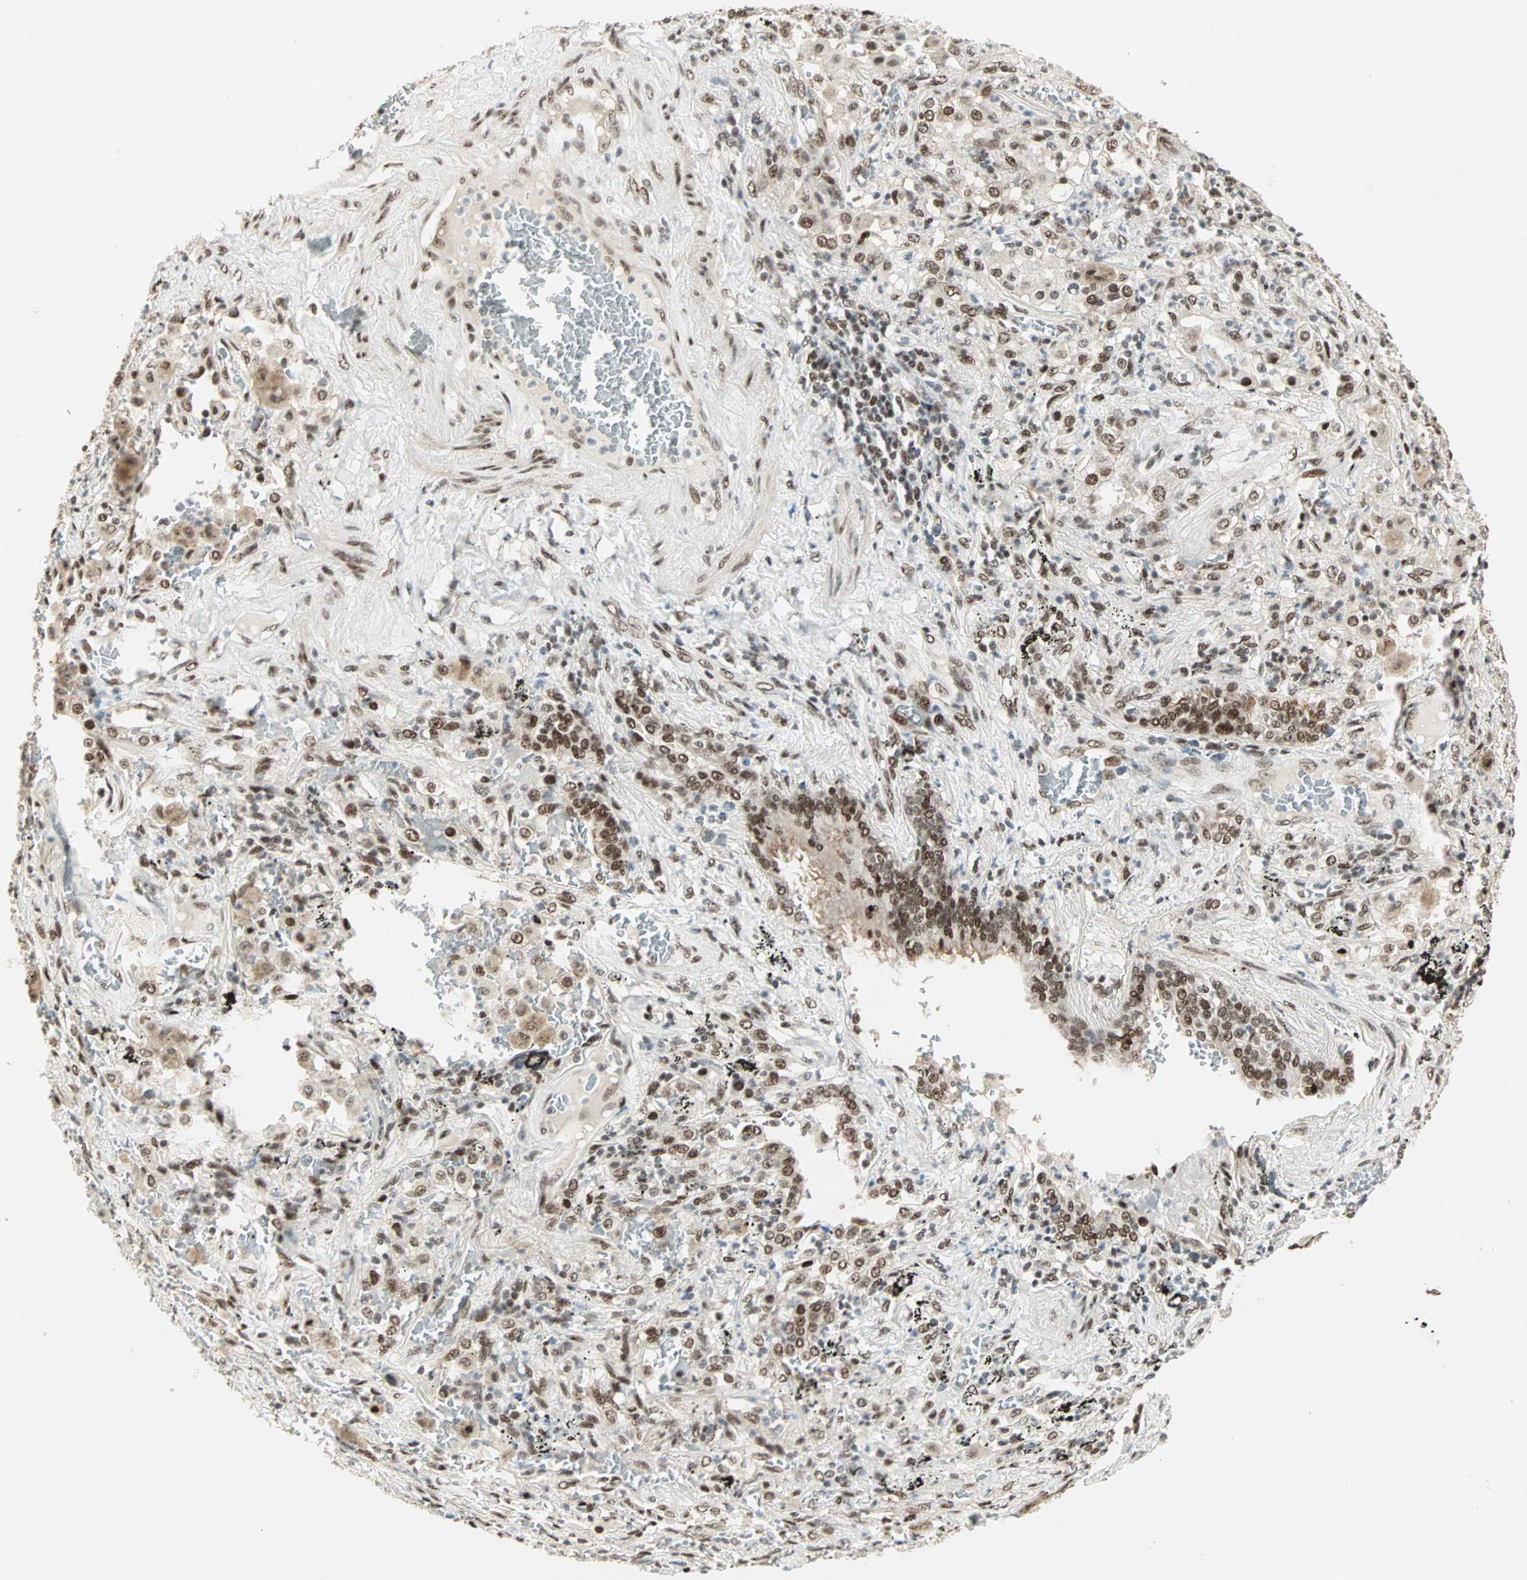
{"staining": {"intensity": "moderate", "quantity": ">75%", "location": "nuclear"}, "tissue": "lung cancer", "cell_type": "Tumor cells", "image_type": "cancer", "snomed": [{"axis": "morphology", "description": "Squamous cell carcinoma, NOS"}, {"axis": "topography", "description": "Lung"}], "caption": "Lung cancer stained with a brown dye exhibits moderate nuclear positive positivity in about >75% of tumor cells.", "gene": "BLM", "patient": {"sex": "male", "age": 57}}